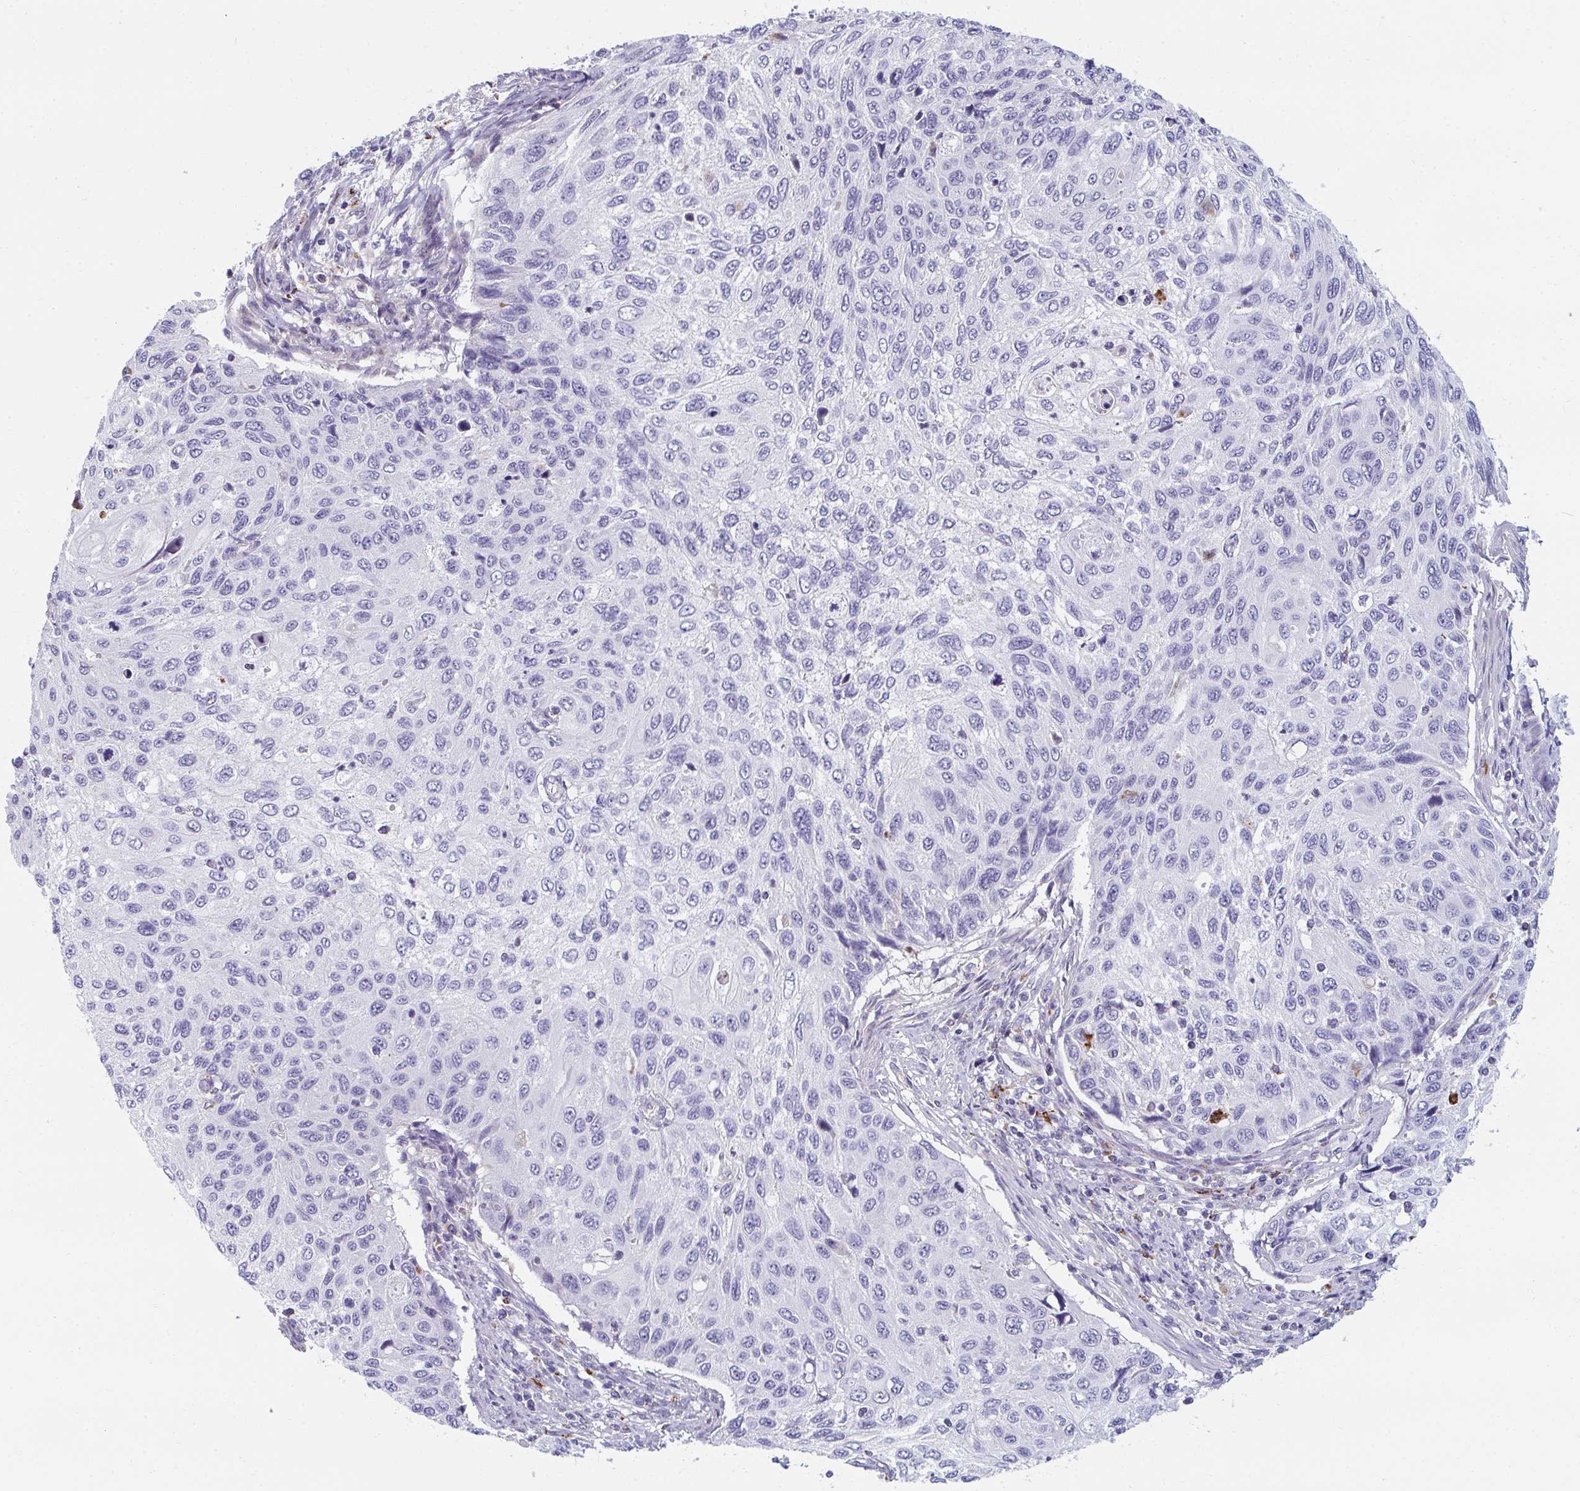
{"staining": {"intensity": "negative", "quantity": "none", "location": "none"}, "tissue": "cervical cancer", "cell_type": "Tumor cells", "image_type": "cancer", "snomed": [{"axis": "morphology", "description": "Squamous cell carcinoma, NOS"}, {"axis": "topography", "description": "Cervix"}], "caption": "This is an immunohistochemistry (IHC) micrograph of cervical squamous cell carcinoma. There is no expression in tumor cells.", "gene": "EIF1AD", "patient": {"sex": "female", "age": 70}}